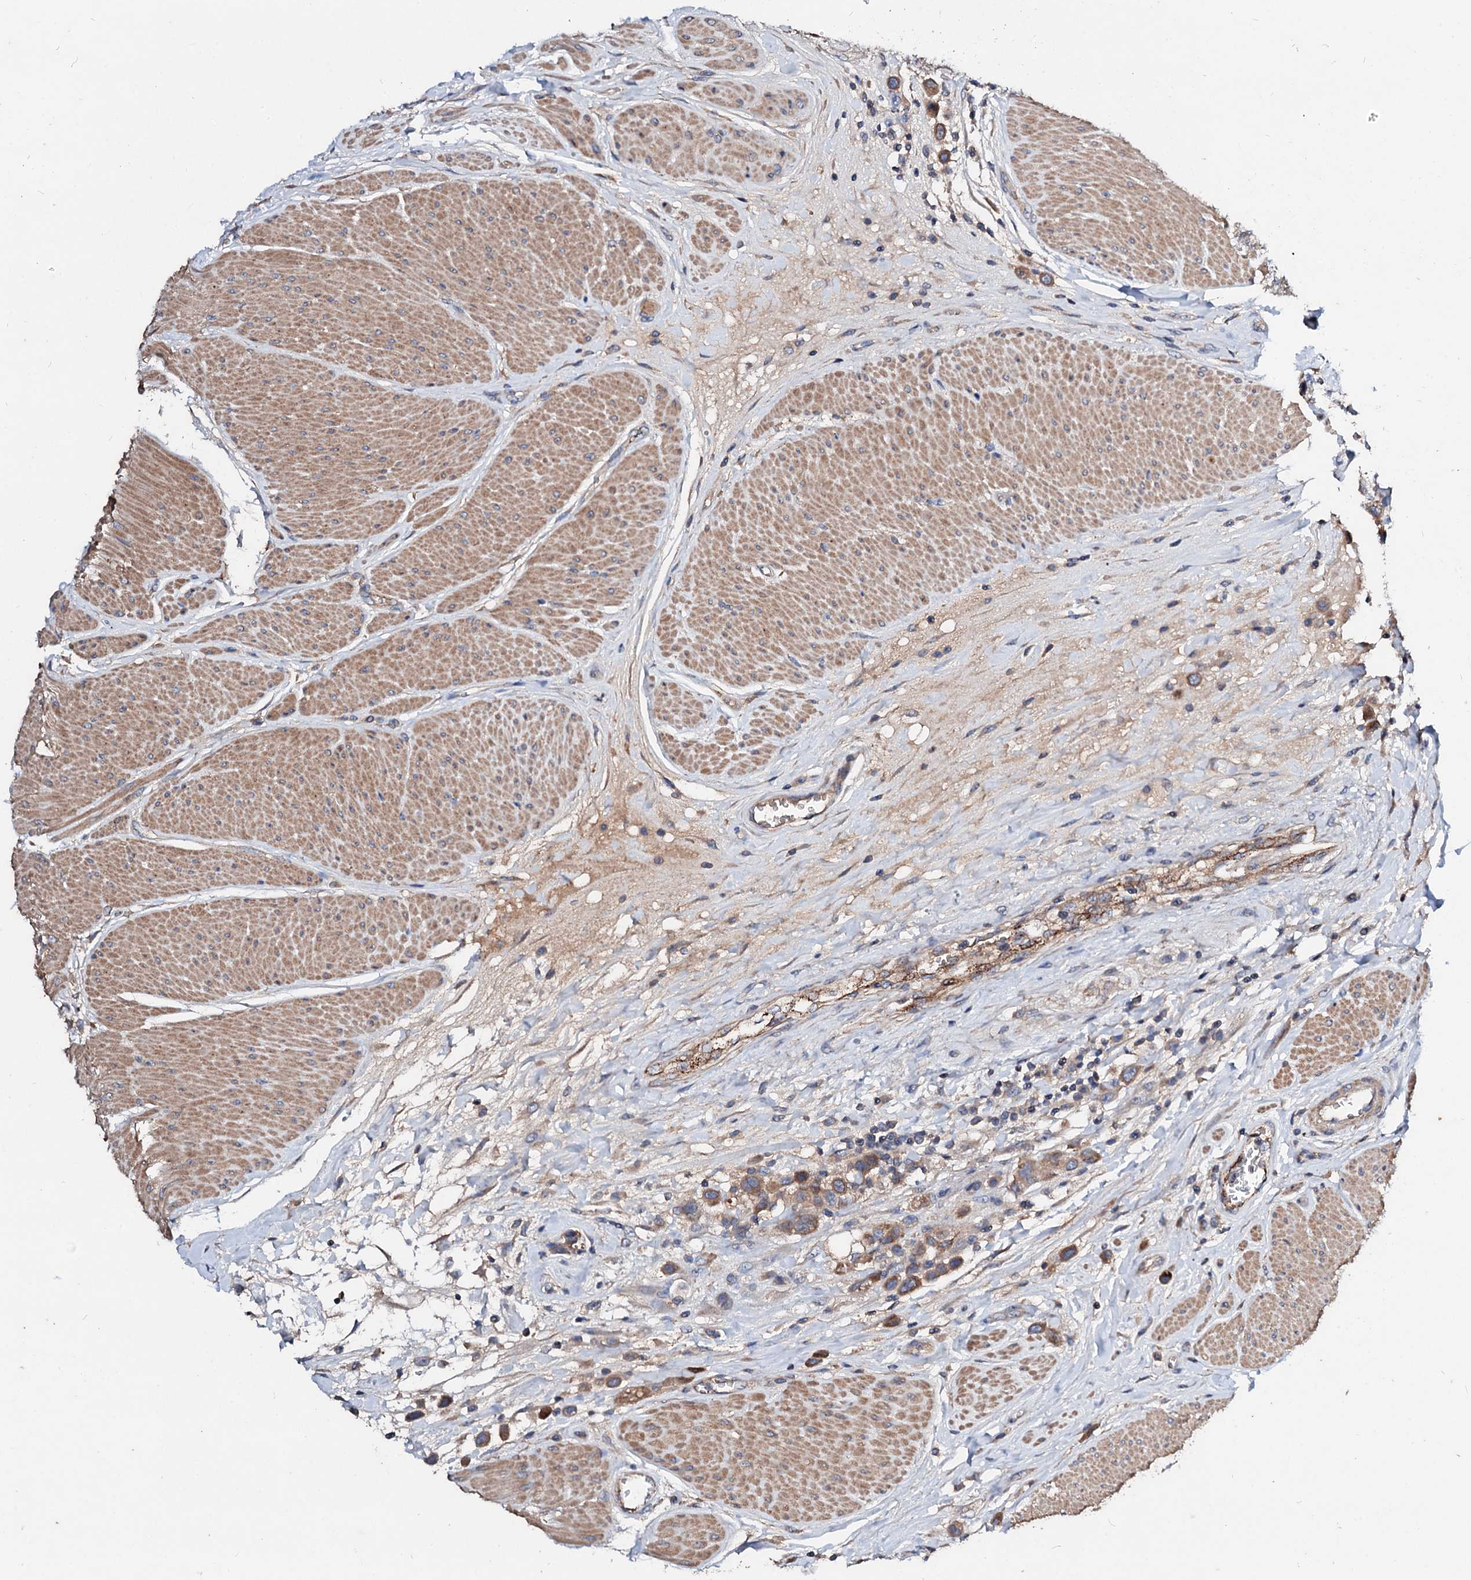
{"staining": {"intensity": "moderate", "quantity": "25%-75%", "location": "cytoplasmic/membranous"}, "tissue": "urothelial cancer", "cell_type": "Tumor cells", "image_type": "cancer", "snomed": [{"axis": "morphology", "description": "Urothelial carcinoma, High grade"}, {"axis": "topography", "description": "Urinary bladder"}], "caption": "Protein expression analysis of human urothelial cancer reveals moderate cytoplasmic/membranous positivity in about 25%-75% of tumor cells.", "gene": "FIBIN", "patient": {"sex": "male", "age": 50}}